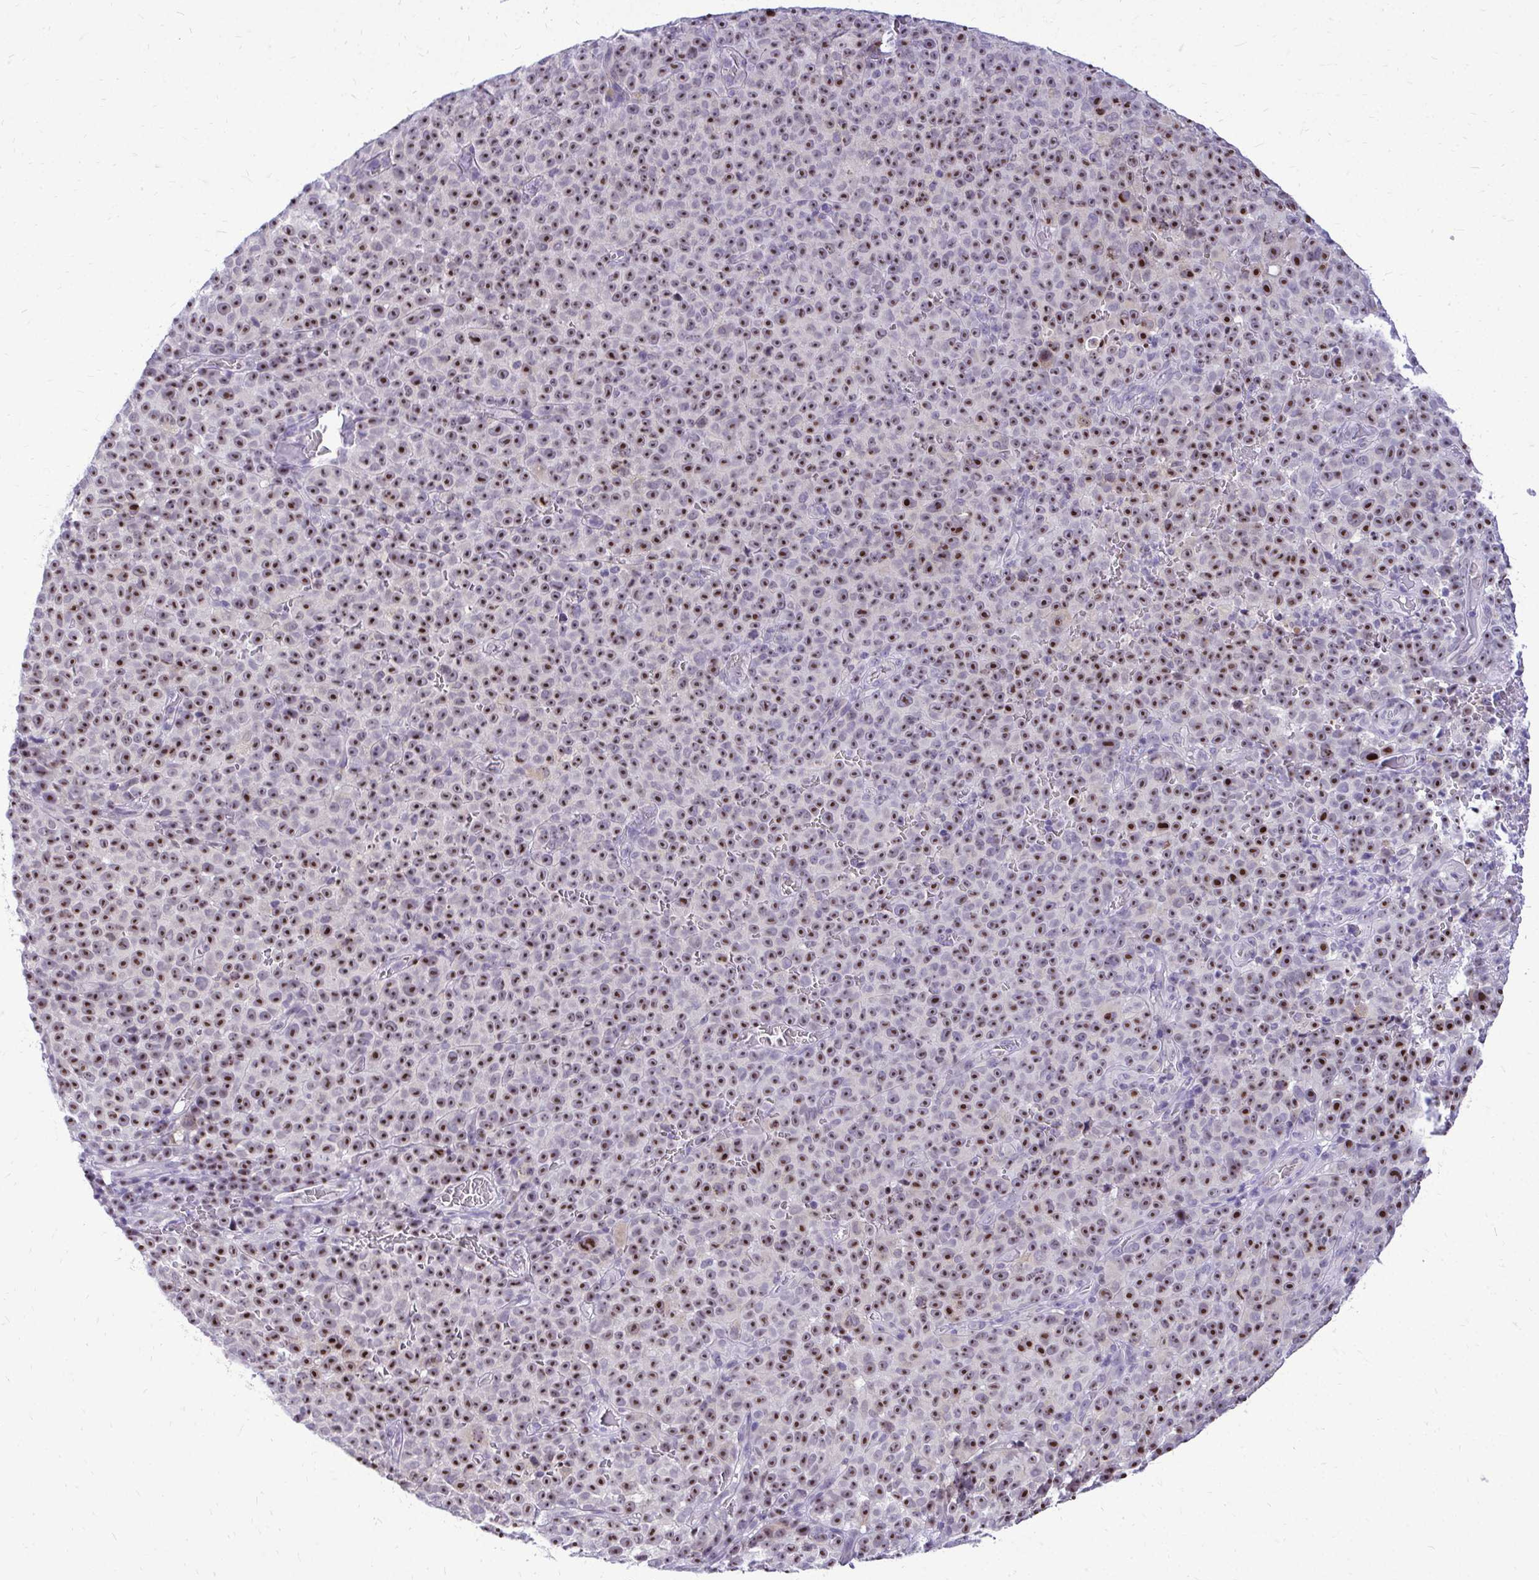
{"staining": {"intensity": "strong", "quantity": ">75%", "location": "nuclear"}, "tissue": "melanoma", "cell_type": "Tumor cells", "image_type": "cancer", "snomed": [{"axis": "morphology", "description": "Malignant melanoma, NOS"}, {"axis": "topography", "description": "Skin"}], "caption": "IHC histopathology image of melanoma stained for a protein (brown), which displays high levels of strong nuclear staining in approximately >75% of tumor cells.", "gene": "NIFK", "patient": {"sex": "female", "age": 82}}